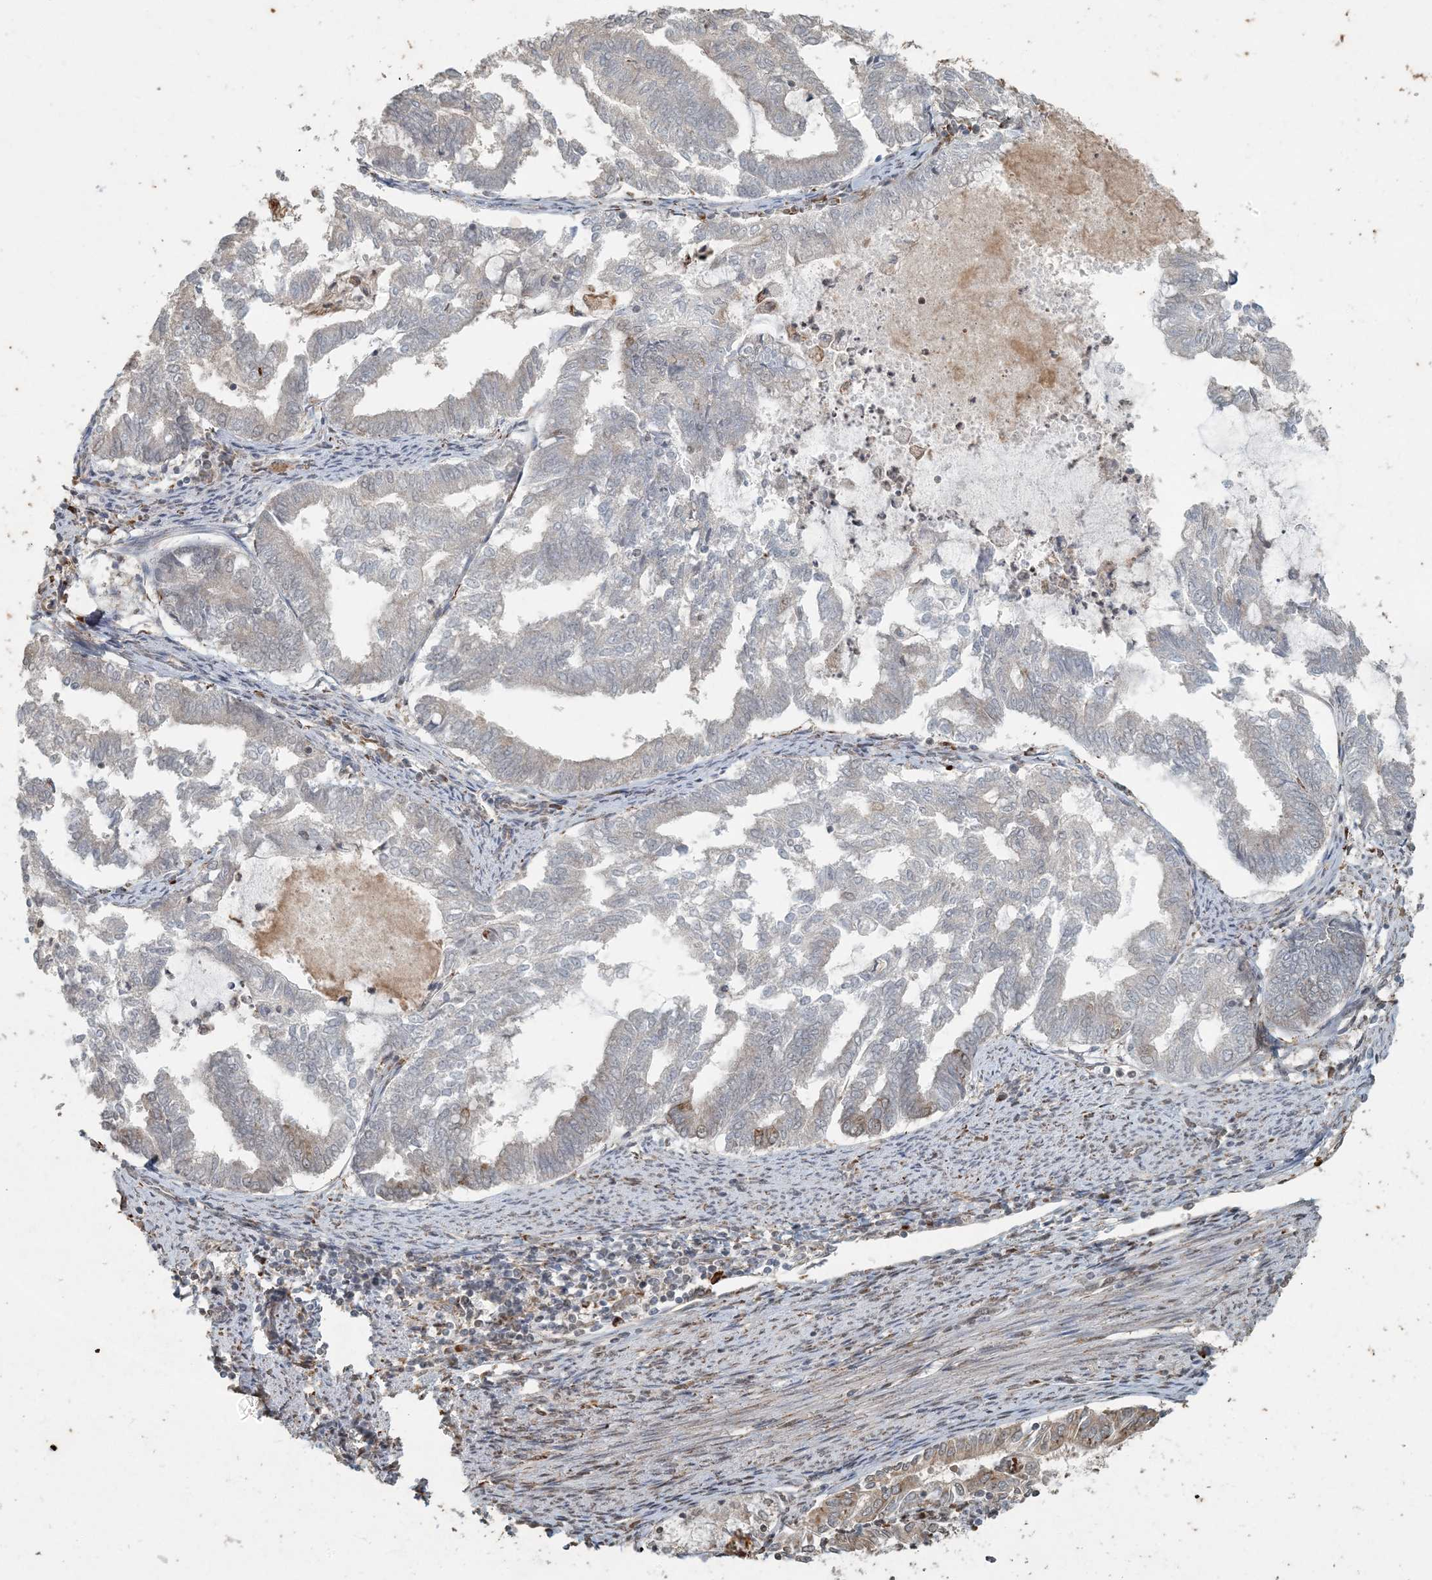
{"staining": {"intensity": "weak", "quantity": "<25%", "location": "cytoplasmic/membranous"}, "tissue": "endometrial cancer", "cell_type": "Tumor cells", "image_type": "cancer", "snomed": [{"axis": "morphology", "description": "Adenocarcinoma, NOS"}, {"axis": "topography", "description": "Endometrium"}], "caption": "Tumor cells show no significant staining in adenocarcinoma (endometrial). Brightfield microscopy of immunohistochemistry (IHC) stained with DAB (brown) and hematoxylin (blue), captured at high magnification.", "gene": "AK9", "patient": {"sex": "female", "age": 79}}